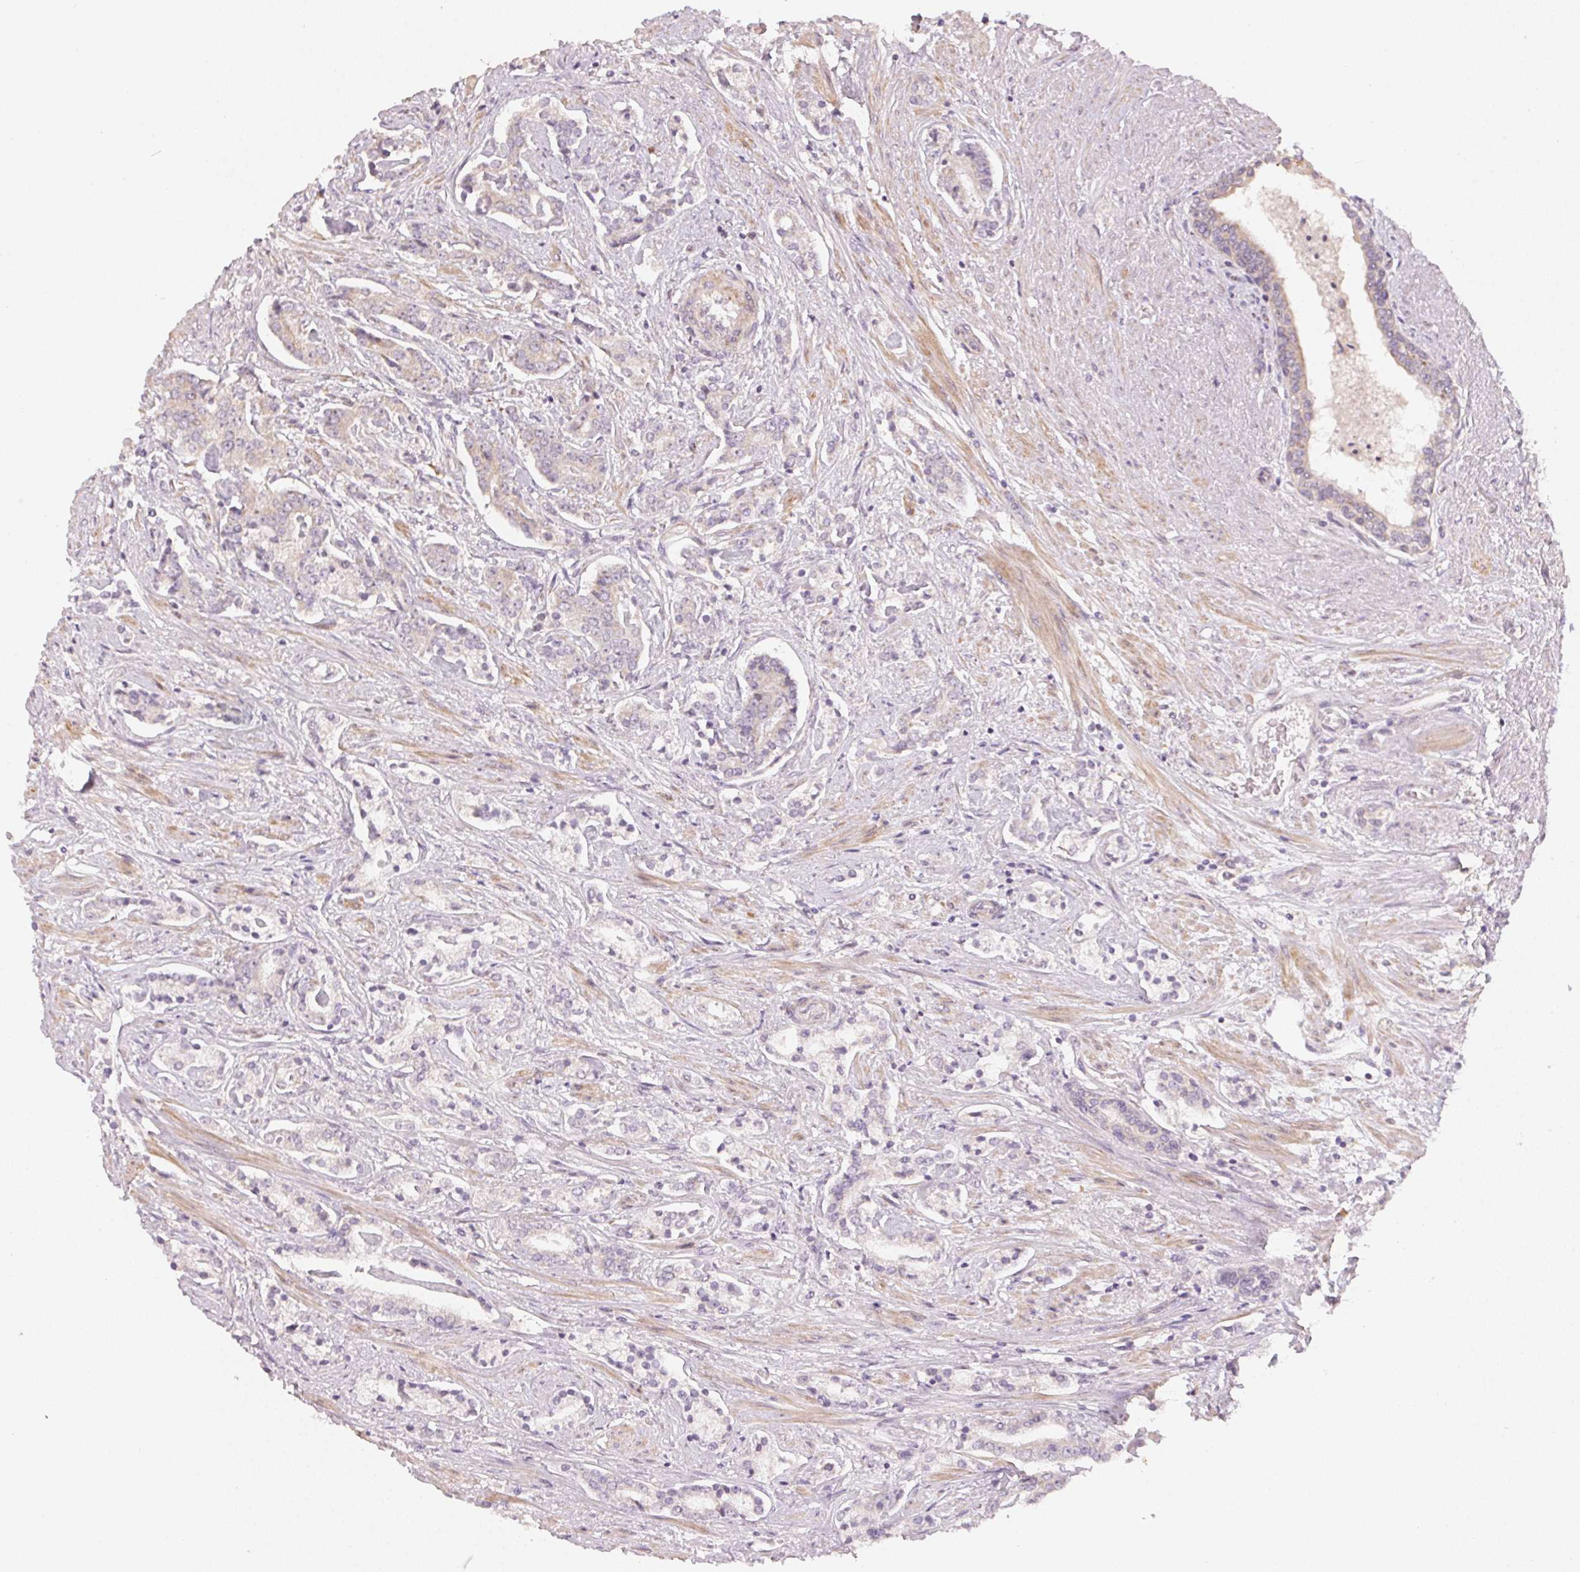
{"staining": {"intensity": "weak", "quantity": "25%-75%", "location": "cytoplasmic/membranous"}, "tissue": "prostate cancer", "cell_type": "Tumor cells", "image_type": "cancer", "snomed": [{"axis": "morphology", "description": "Adenocarcinoma, NOS"}, {"axis": "topography", "description": "Prostate"}], "caption": "Immunohistochemistry (IHC) micrograph of neoplastic tissue: prostate cancer stained using immunohistochemistry (IHC) shows low levels of weak protein expression localized specifically in the cytoplasmic/membranous of tumor cells, appearing as a cytoplasmic/membranous brown color.", "gene": "BLOC1S2", "patient": {"sex": "male", "age": 64}}